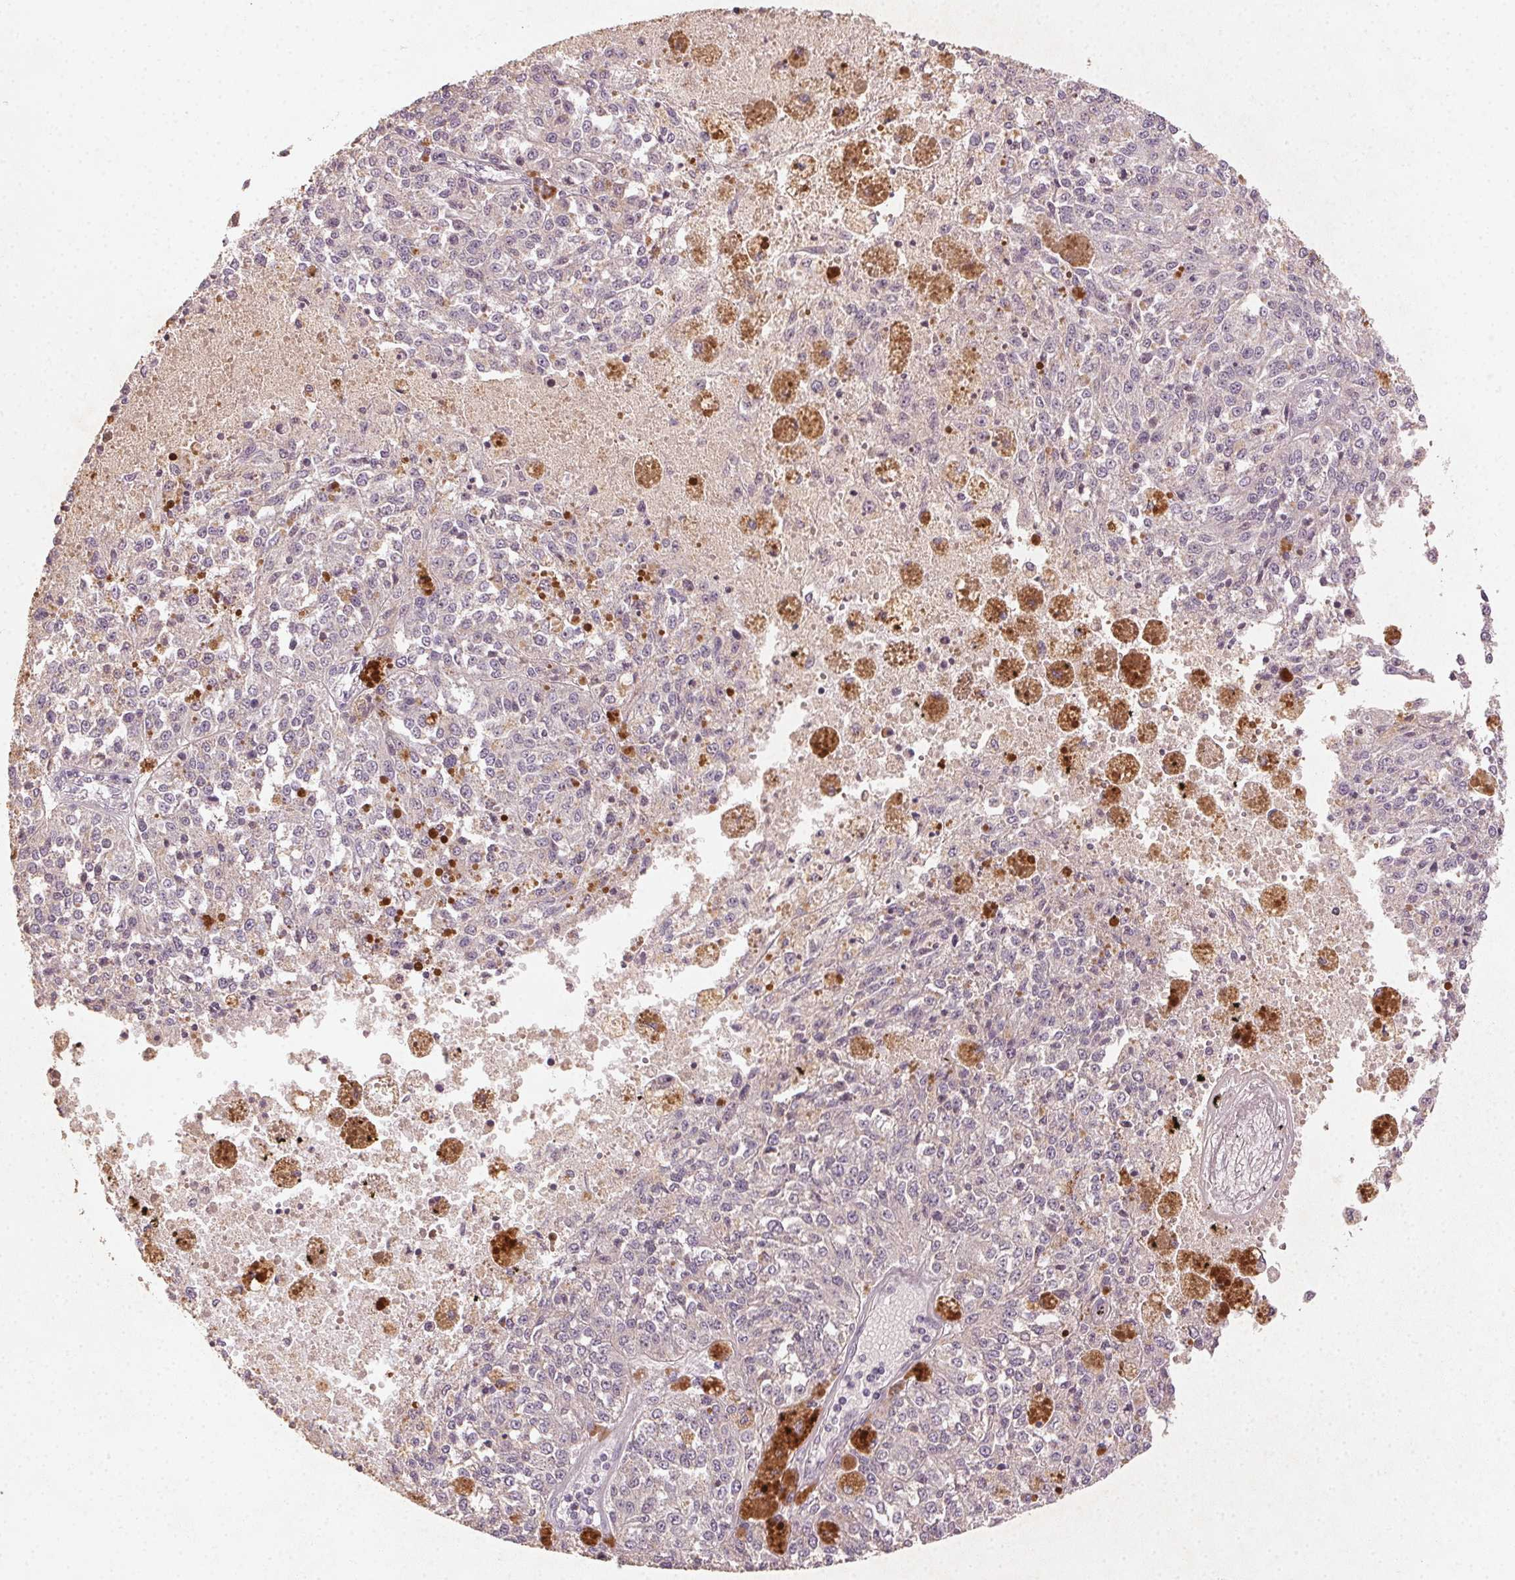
{"staining": {"intensity": "negative", "quantity": "none", "location": "none"}, "tissue": "melanoma", "cell_type": "Tumor cells", "image_type": "cancer", "snomed": [{"axis": "morphology", "description": "Malignant melanoma, Metastatic site"}, {"axis": "topography", "description": "Lymph node"}], "caption": "Immunohistochemistry (IHC) image of neoplastic tissue: human melanoma stained with DAB (3,3'-diaminobenzidine) exhibits no significant protein staining in tumor cells. The staining was performed using DAB to visualize the protein expression in brown, while the nuclei were stained in blue with hematoxylin (Magnification: 20x).", "gene": "TUB", "patient": {"sex": "female", "age": 64}}